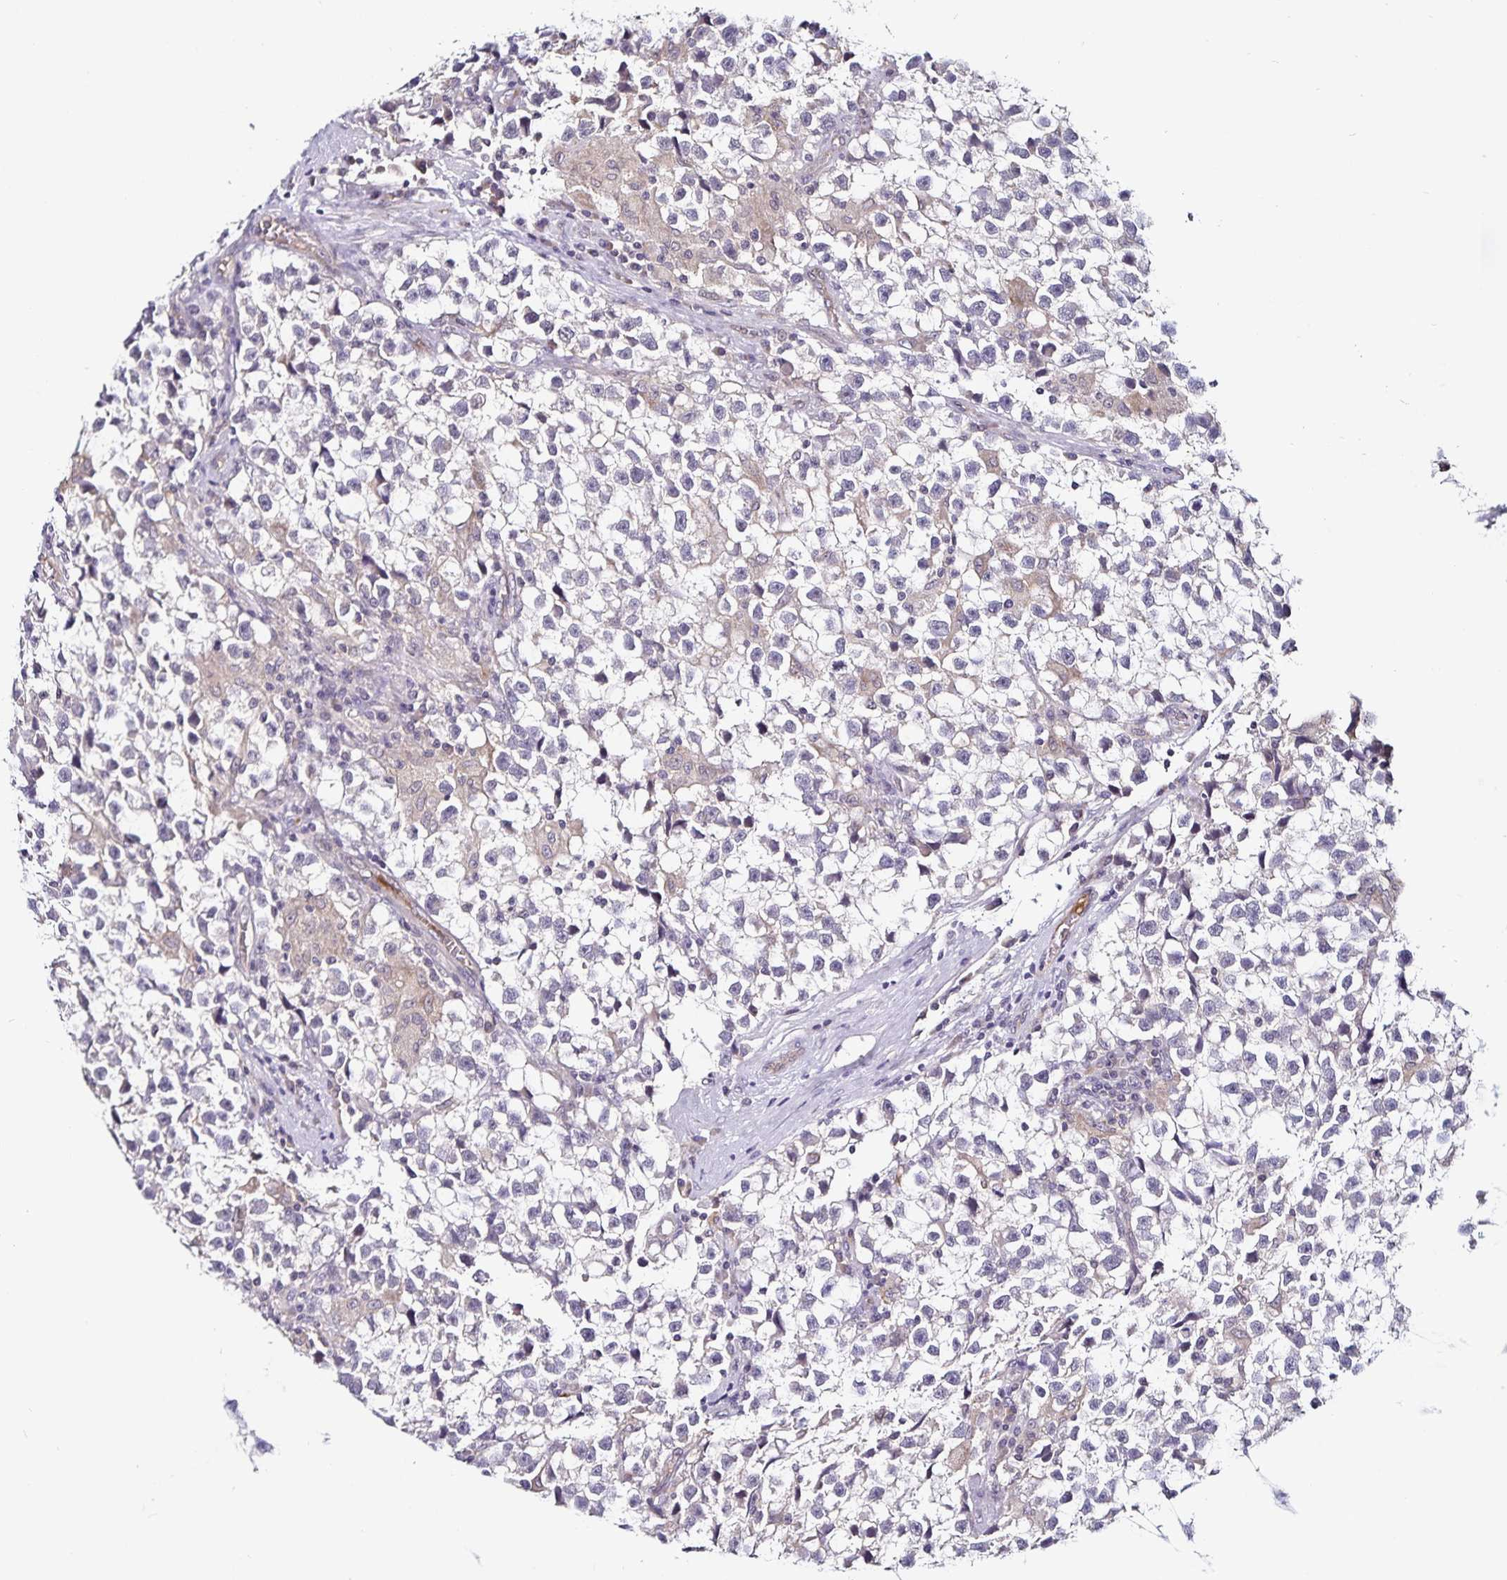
{"staining": {"intensity": "negative", "quantity": "none", "location": "none"}, "tissue": "testis cancer", "cell_type": "Tumor cells", "image_type": "cancer", "snomed": [{"axis": "morphology", "description": "Seminoma, NOS"}, {"axis": "topography", "description": "Testis"}], "caption": "Tumor cells show no significant protein expression in testis cancer (seminoma).", "gene": "ACSL5", "patient": {"sex": "male", "age": 31}}